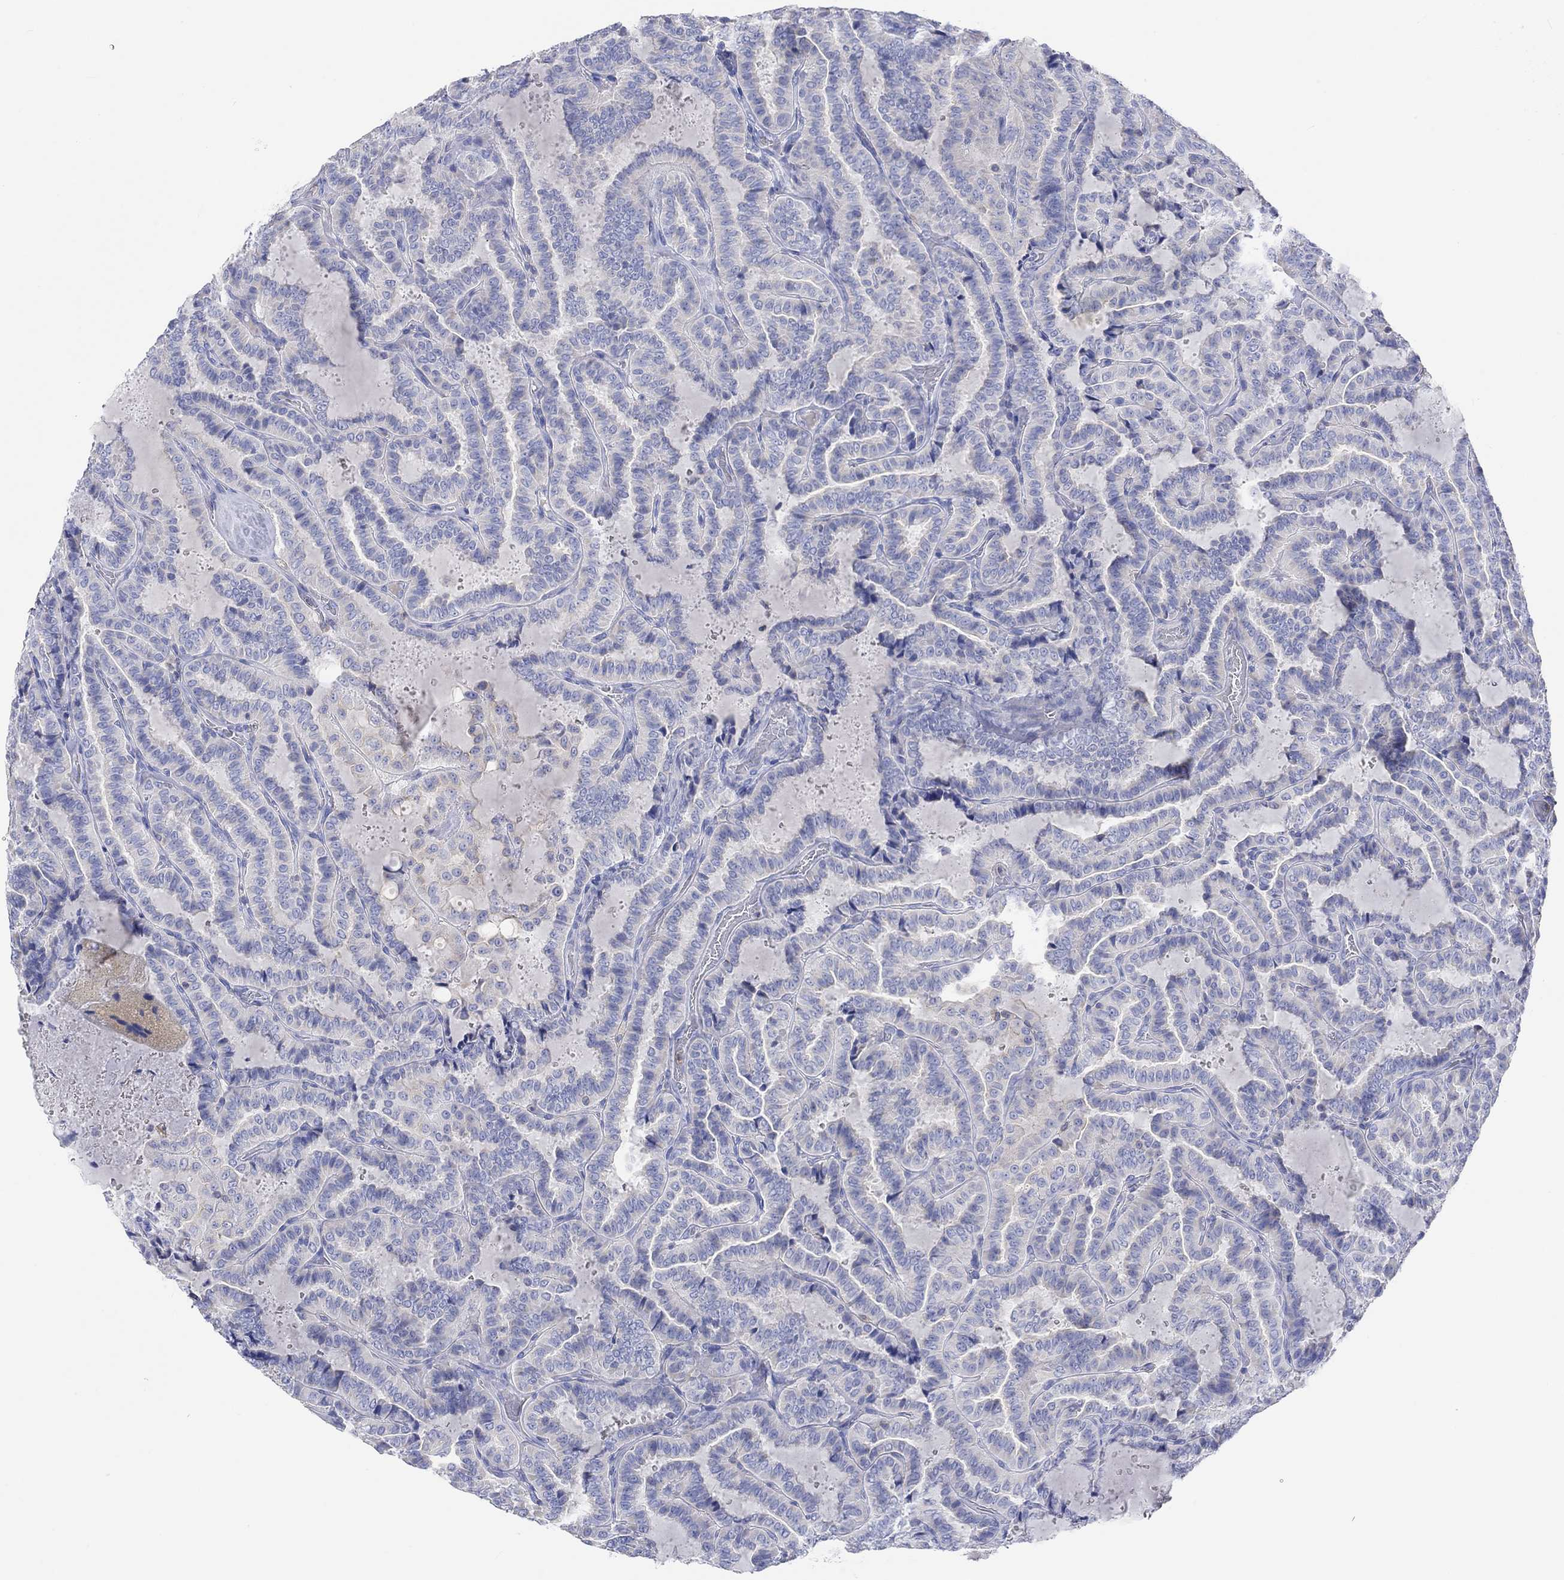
{"staining": {"intensity": "negative", "quantity": "none", "location": "none"}, "tissue": "thyroid cancer", "cell_type": "Tumor cells", "image_type": "cancer", "snomed": [{"axis": "morphology", "description": "Papillary adenocarcinoma, NOS"}, {"axis": "topography", "description": "Thyroid gland"}], "caption": "An immunohistochemistry (IHC) photomicrograph of papillary adenocarcinoma (thyroid) is shown. There is no staining in tumor cells of papillary adenocarcinoma (thyroid).", "gene": "GCM1", "patient": {"sex": "female", "age": 39}}